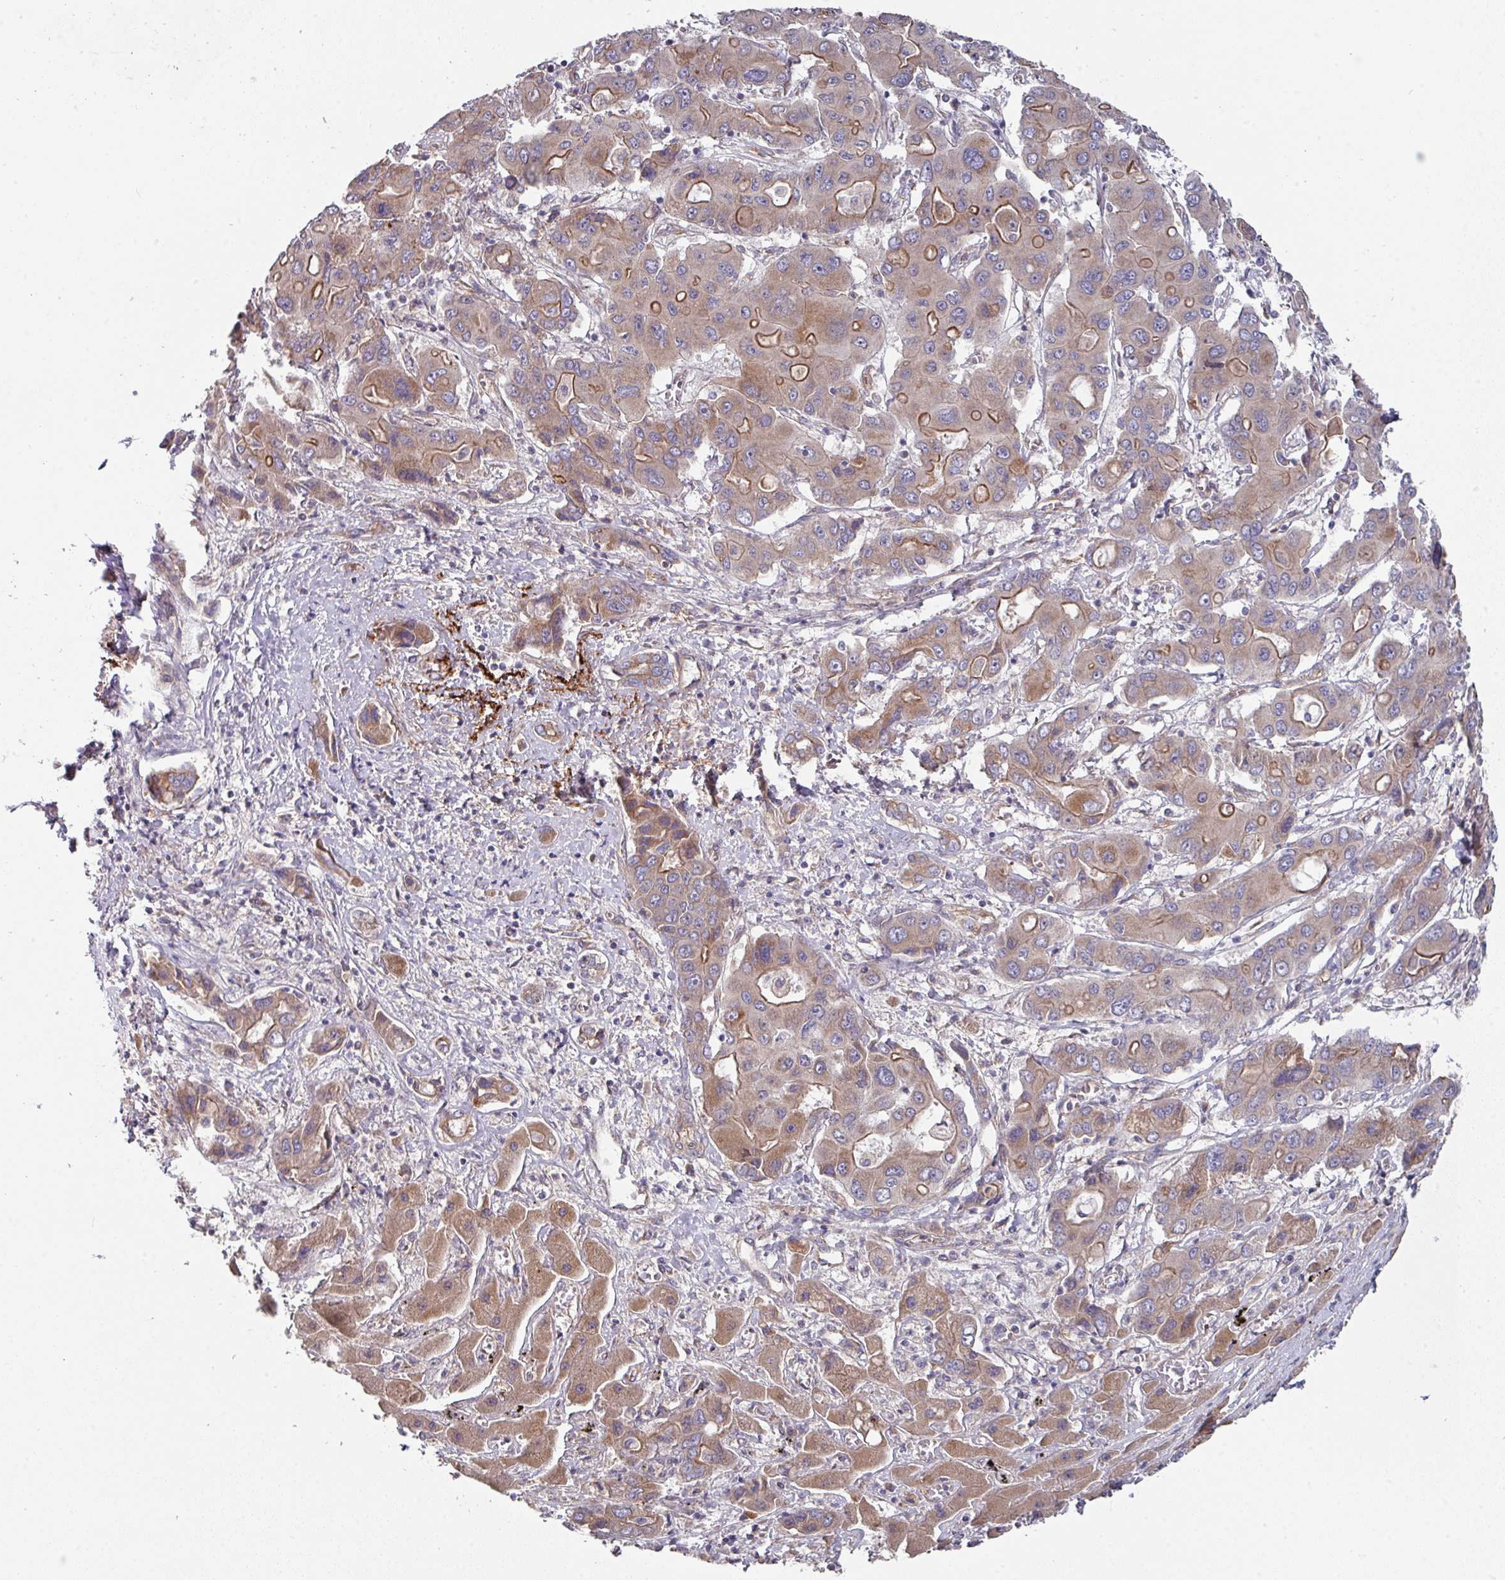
{"staining": {"intensity": "moderate", "quantity": "25%-75%", "location": "cytoplasmic/membranous"}, "tissue": "liver cancer", "cell_type": "Tumor cells", "image_type": "cancer", "snomed": [{"axis": "morphology", "description": "Cholangiocarcinoma"}, {"axis": "topography", "description": "Liver"}], "caption": "This photomicrograph displays immunohistochemistry (IHC) staining of human cholangiocarcinoma (liver), with medium moderate cytoplasmic/membranous positivity in about 25%-75% of tumor cells.", "gene": "DCAF12L2", "patient": {"sex": "male", "age": 67}}